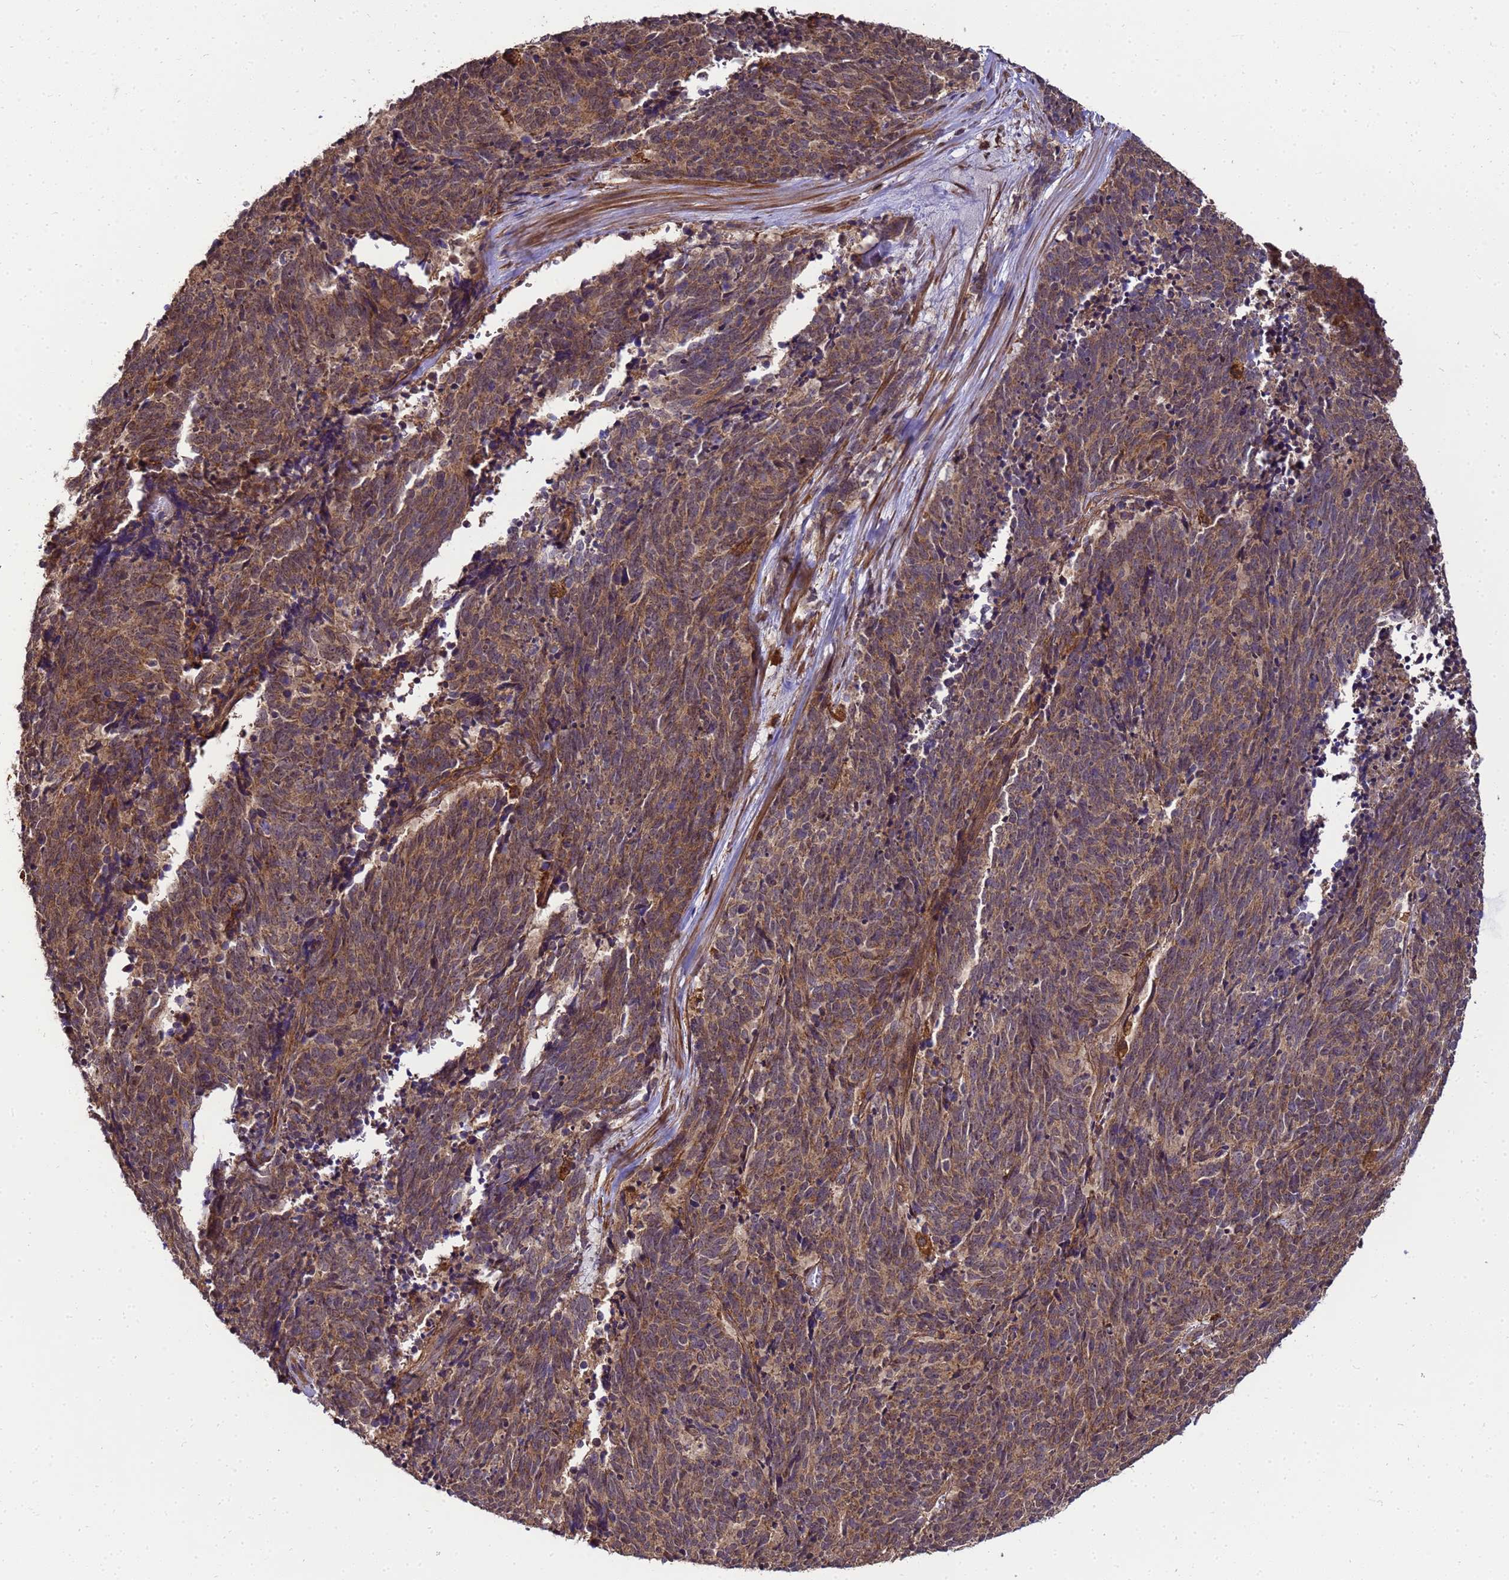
{"staining": {"intensity": "moderate", "quantity": ">75%", "location": "cytoplasmic/membranous"}, "tissue": "cervical cancer", "cell_type": "Tumor cells", "image_type": "cancer", "snomed": [{"axis": "morphology", "description": "Squamous cell carcinoma, NOS"}, {"axis": "topography", "description": "Cervix"}], "caption": "Moderate cytoplasmic/membranous expression is present in about >75% of tumor cells in cervical squamous cell carcinoma.", "gene": "TRABD", "patient": {"sex": "female", "age": 29}}